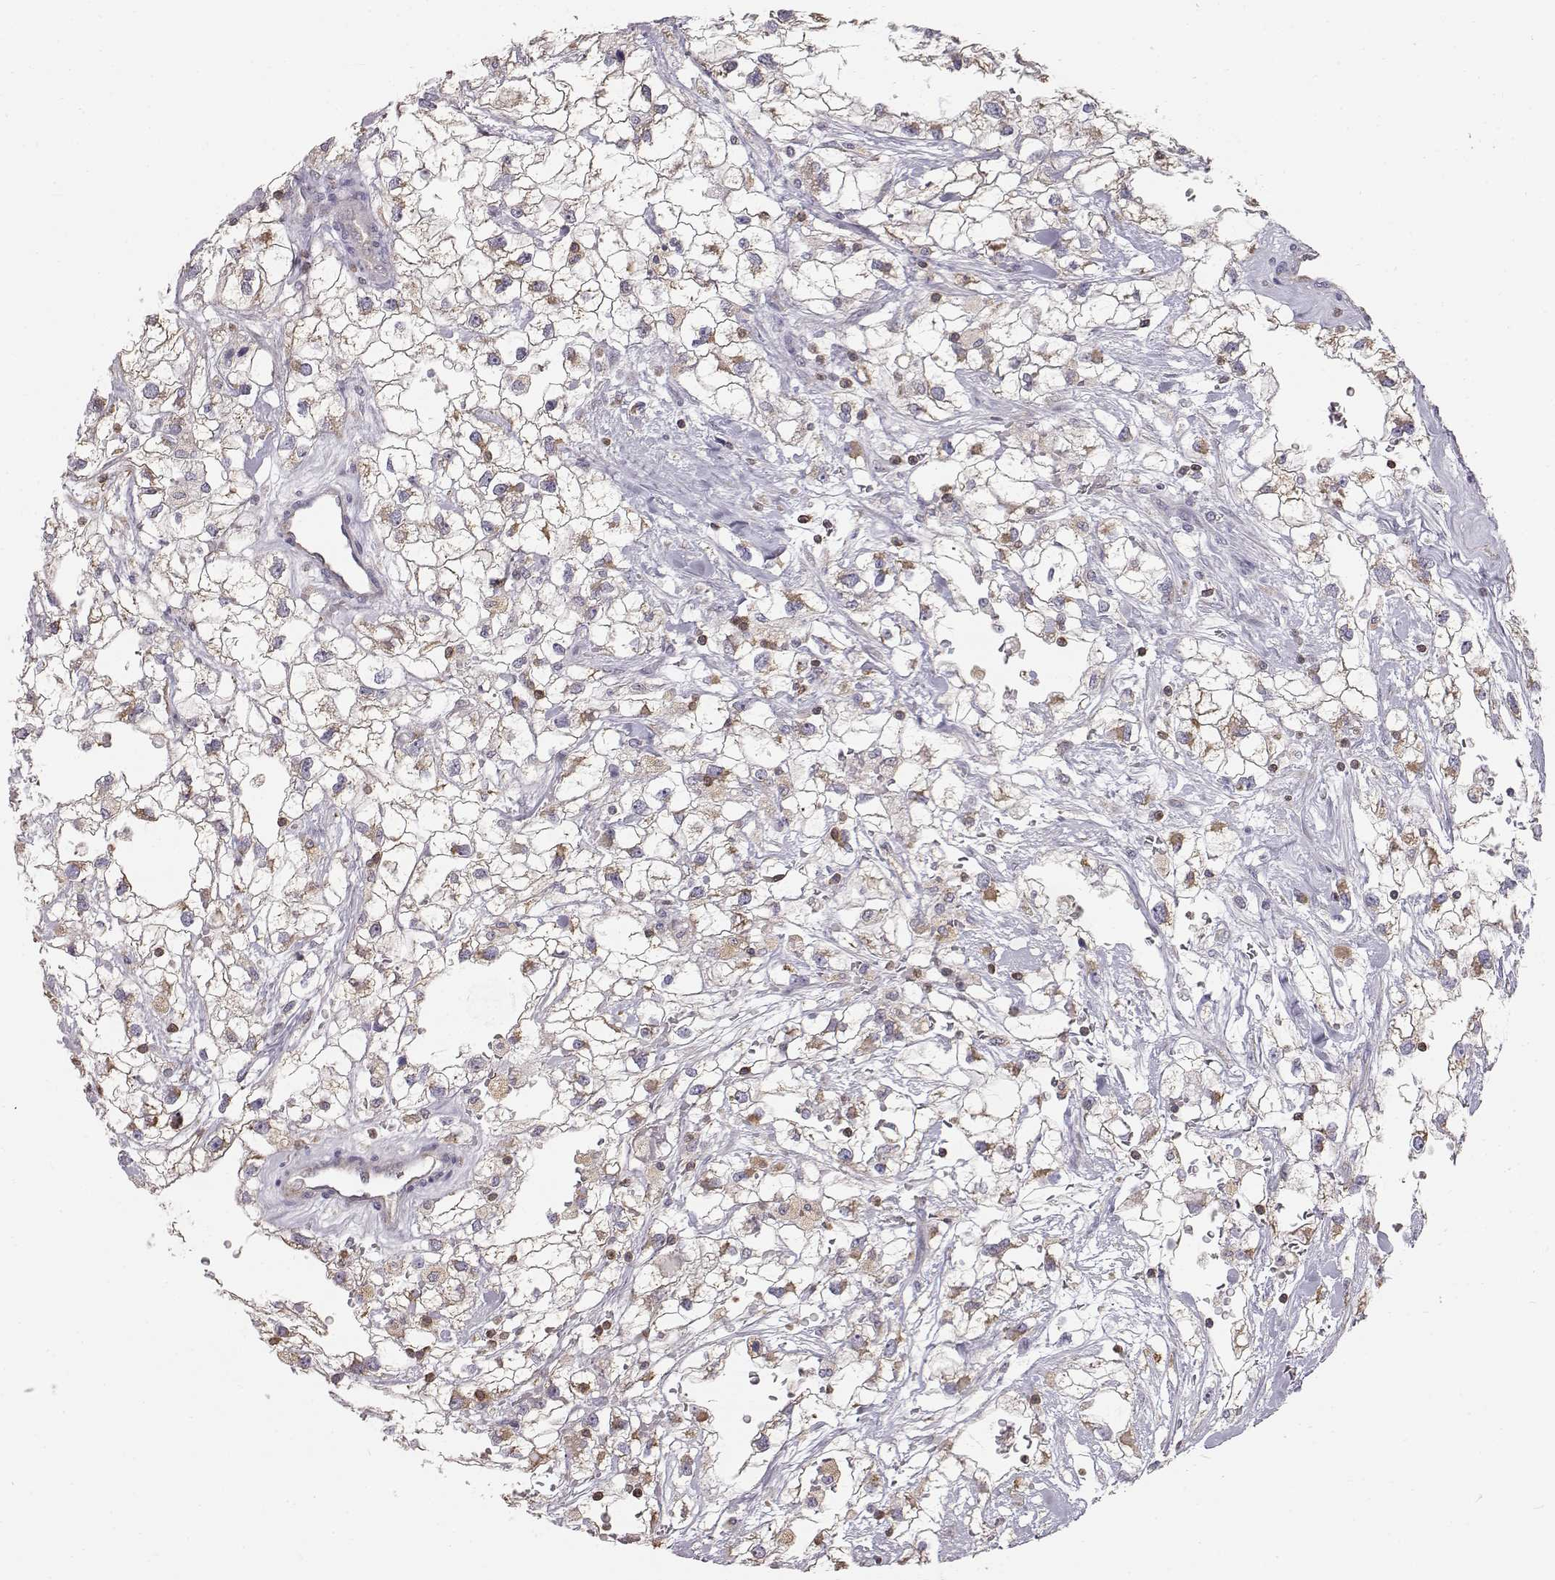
{"staining": {"intensity": "weak", "quantity": "25%-75%", "location": "cytoplasmic/membranous"}, "tissue": "renal cancer", "cell_type": "Tumor cells", "image_type": "cancer", "snomed": [{"axis": "morphology", "description": "Adenocarcinoma, NOS"}, {"axis": "topography", "description": "Kidney"}], "caption": "Immunohistochemical staining of human adenocarcinoma (renal) displays low levels of weak cytoplasmic/membranous staining in approximately 25%-75% of tumor cells.", "gene": "GRAP2", "patient": {"sex": "male", "age": 59}}